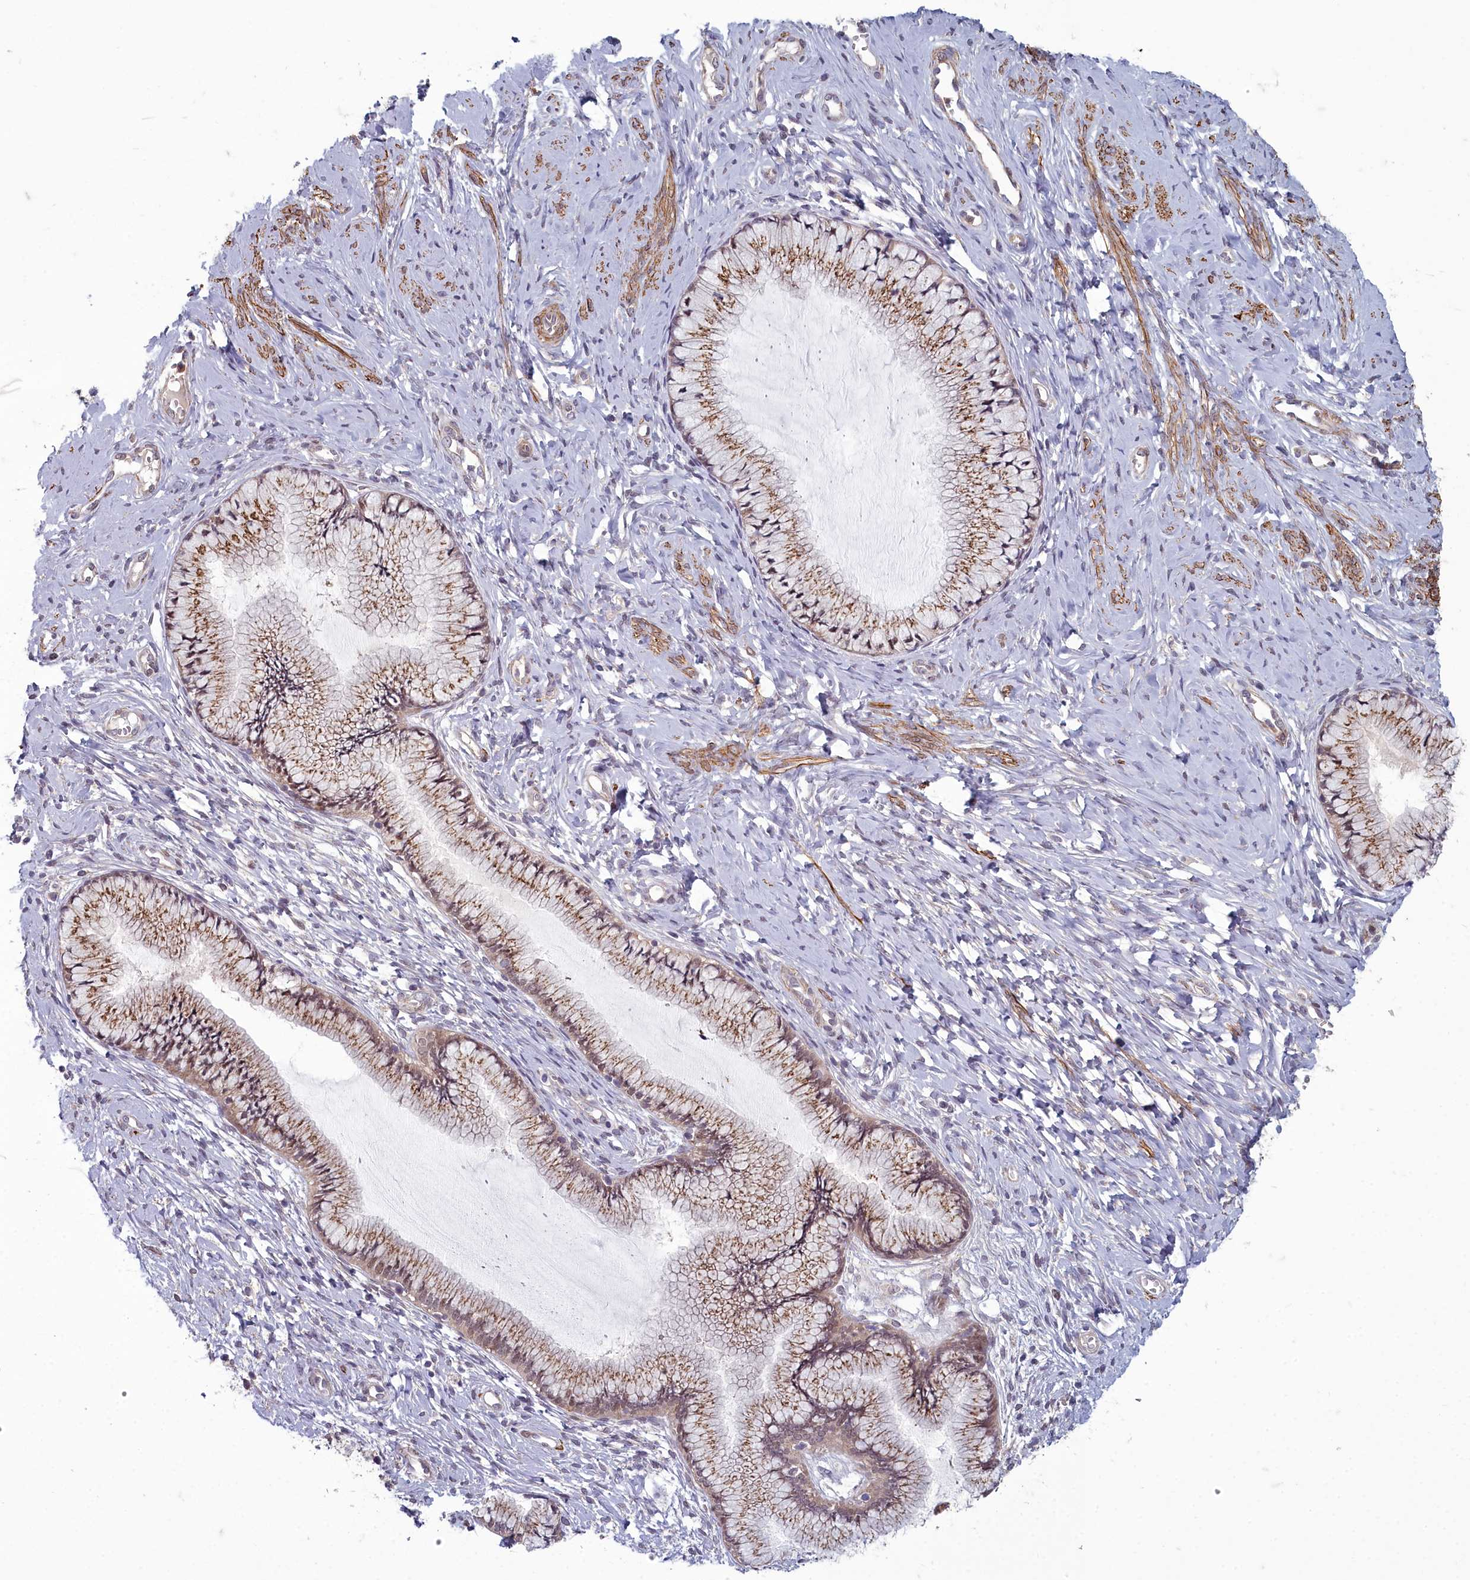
{"staining": {"intensity": "strong", "quantity": ">75%", "location": "cytoplasmic/membranous"}, "tissue": "cervix", "cell_type": "Glandular cells", "image_type": "normal", "snomed": [{"axis": "morphology", "description": "Normal tissue, NOS"}, {"axis": "topography", "description": "Cervix"}], "caption": "About >75% of glandular cells in benign cervix demonstrate strong cytoplasmic/membranous protein positivity as visualized by brown immunohistochemical staining.", "gene": "ZNF626", "patient": {"sex": "female", "age": 42}}